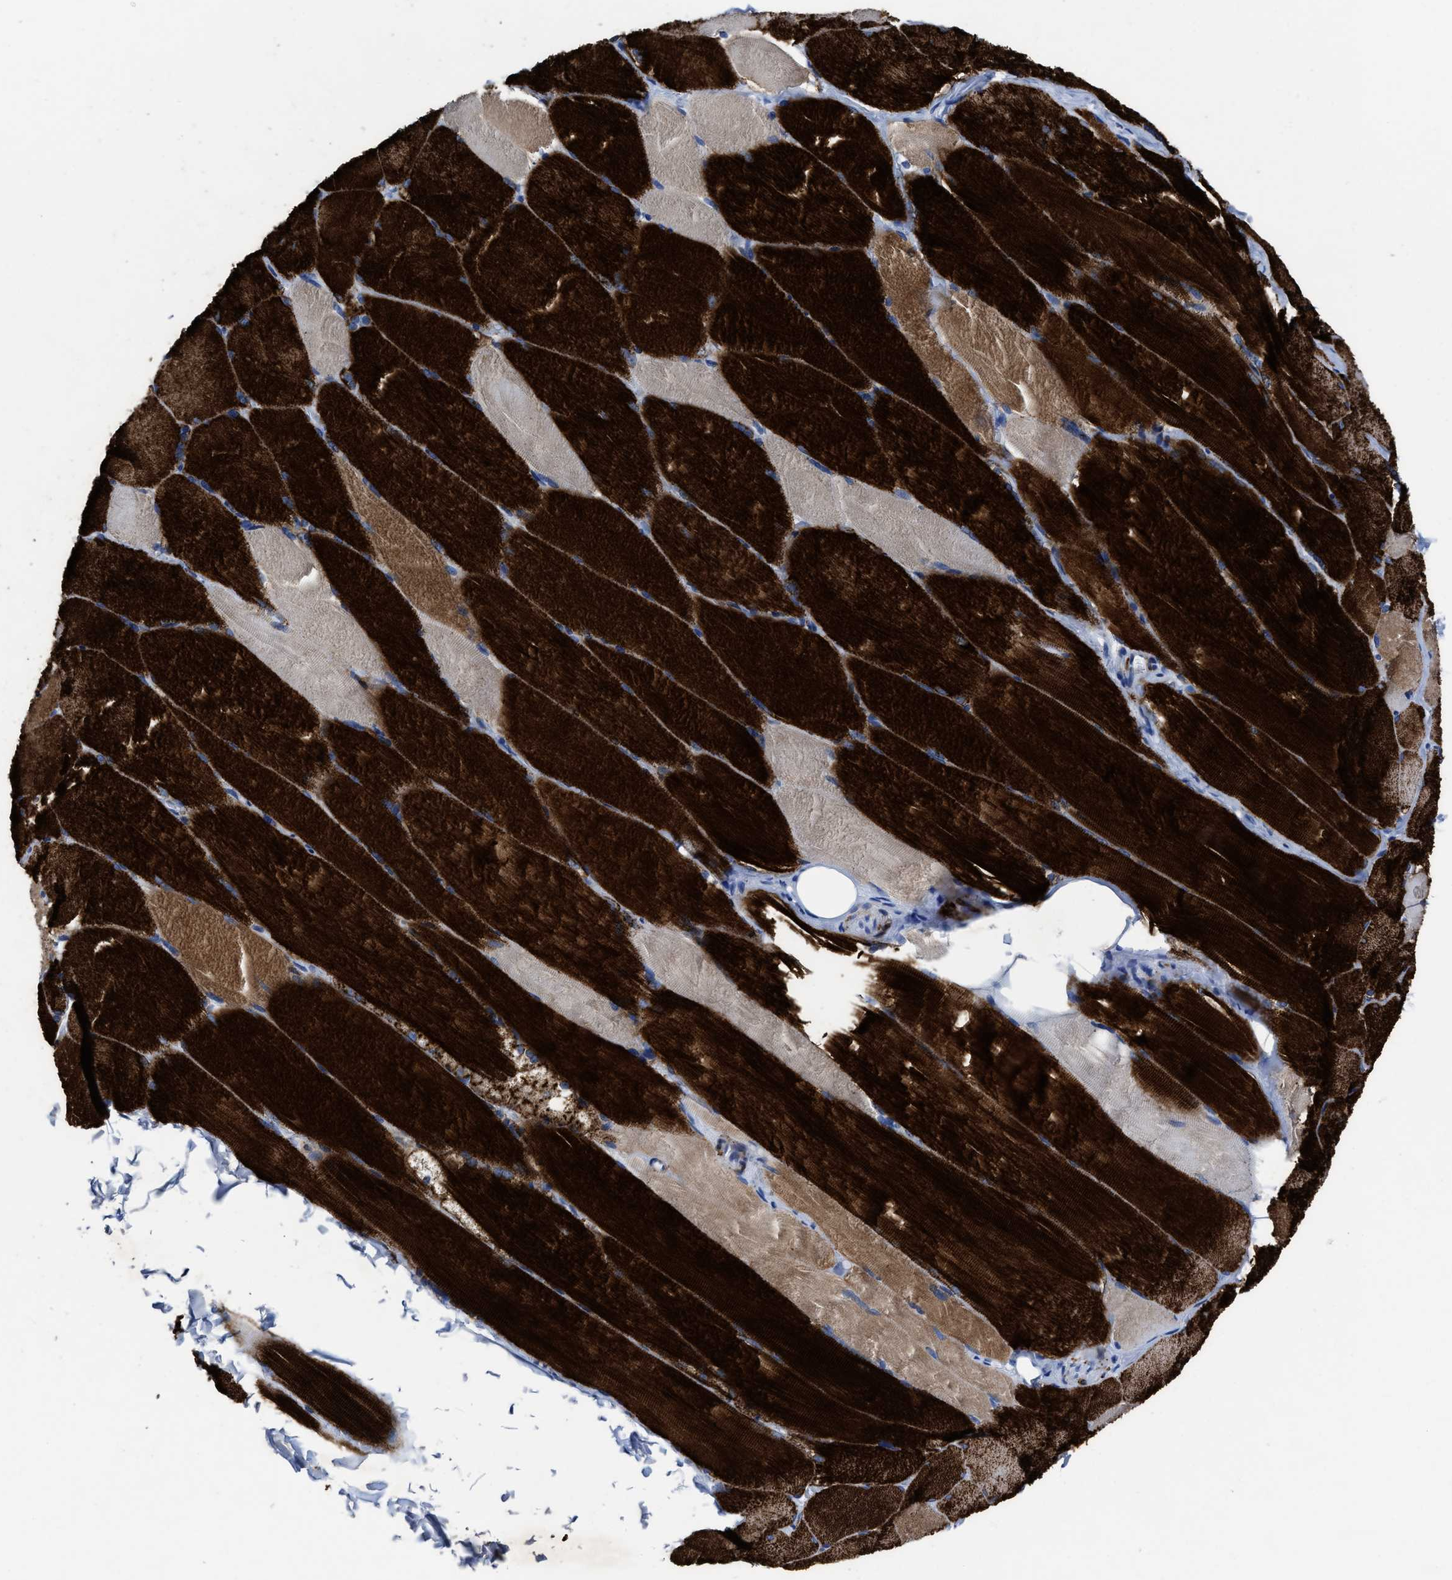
{"staining": {"intensity": "strong", "quantity": ">75%", "location": "cytoplasmic/membranous"}, "tissue": "skeletal muscle", "cell_type": "Myocytes", "image_type": "normal", "snomed": [{"axis": "morphology", "description": "Normal tissue, NOS"}, {"axis": "topography", "description": "Skin"}, {"axis": "topography", "description": "Skeletal muscle"}], "caption": "DAB (3,3'-diaminobenzidine) immunohistochemical staining of normal skeletal muscle displays strong cytoplasmic/membranous protein staining in about >75% of myocytes.", "gene": "TBRG4", "patient": {"sex": "male", "age": 83}}